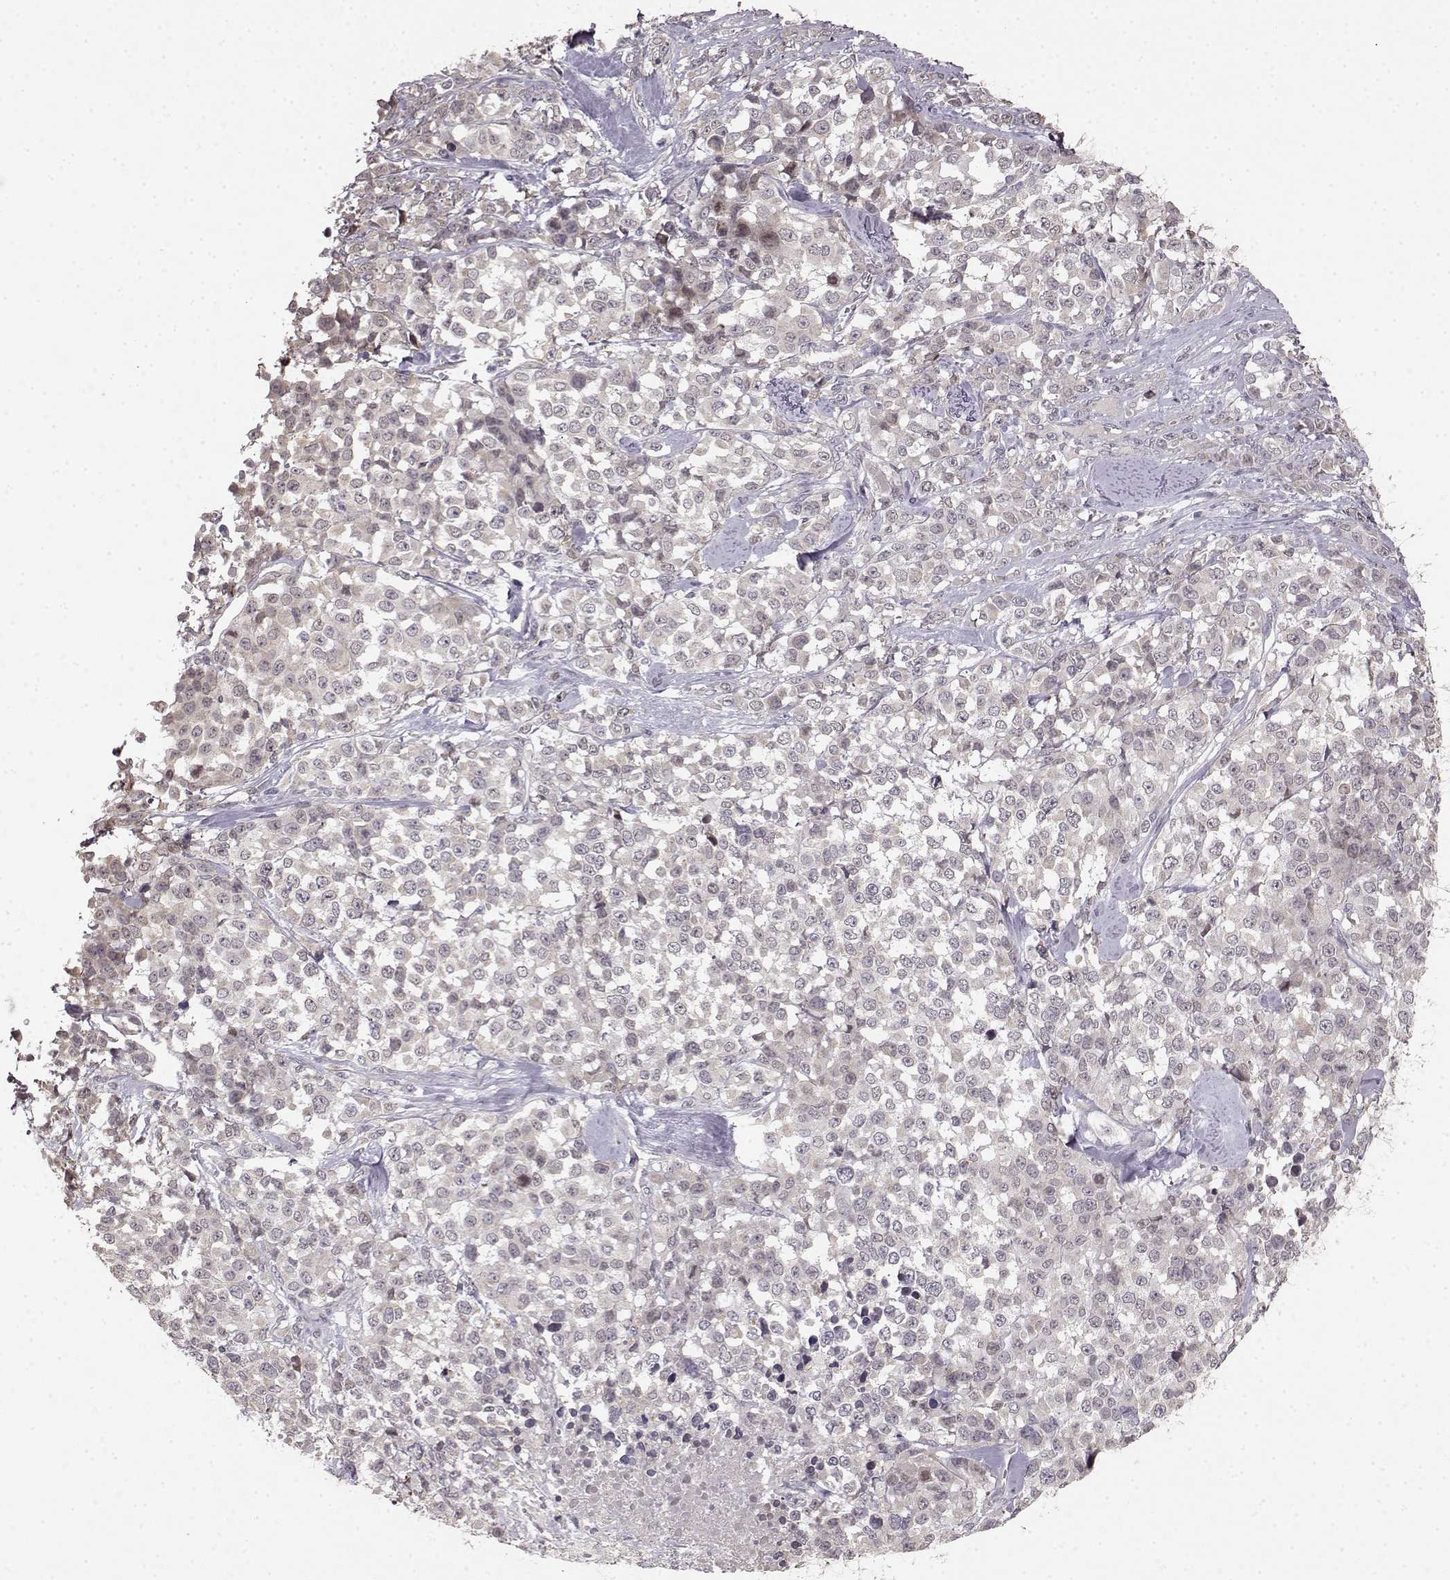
{"staining": {"intensity": "negative", "quantity": "none", "location": "none"}, "tissue": "melanoma", "cell_type": "Tumor cells", "image_type": "cancer", "snomed": [{"axis": "morphology", "description": "Malignant melanoma, Metastatic site"}, {"axis": "topography", "description": "Skin"}], "caption": "Immunohistochemistry image of neoplastic tissue: human malignant melanoma (metastatic site) stained with DAB displays no significant protein positivity in tumor cells. The staining was performed using DAB (3,3'-diaminobenzidine) to visualize the protein expression in brown, while the nuclei were stained in blue with hematoxylin (Magnification: 20x).", "gene": "BACH2", "patient": {"sex": "male", "age": 84}}